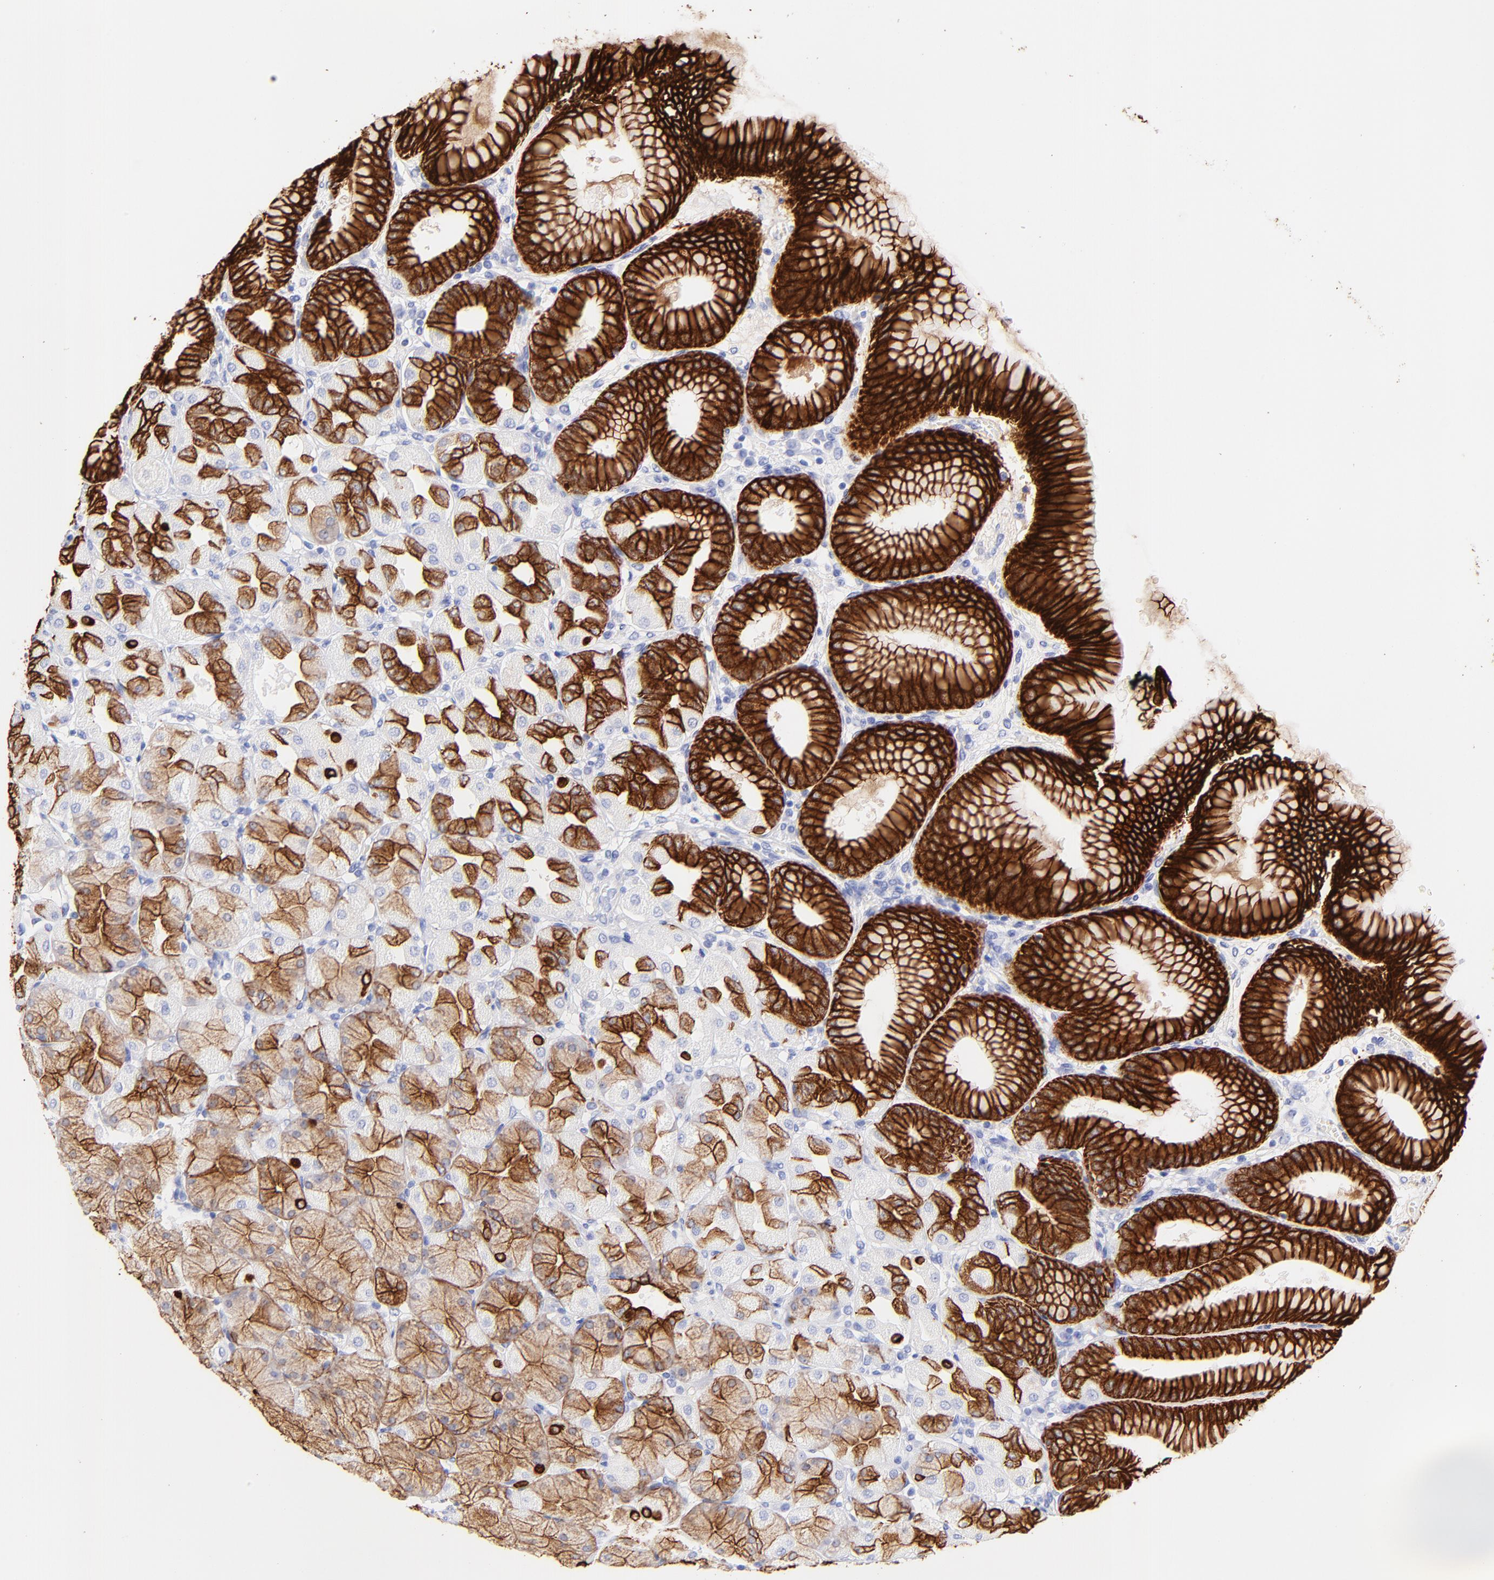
{"staining": {"intensity": "strong", "quantity": ">75%", "location": "cytoplasmic/membranous"}, "tissue": "stomach", "cell_type": "Glandular cells", "image_type": "normal", "snomed": [{"axis": "morphology", "description": "Normal tissue, NOS"}, {"axis": "topography", "description": "Stomach, upper"}], "caption": "IHC (DAB (3,3'-diaminobenzidine)) staining of unremarkable stomach exhibits strong cytoplasmic/membranous protein expression in approximately >75% of glandular cells.", "gene": "KRT19", "patient": {"sex": "female", "age": 56}}